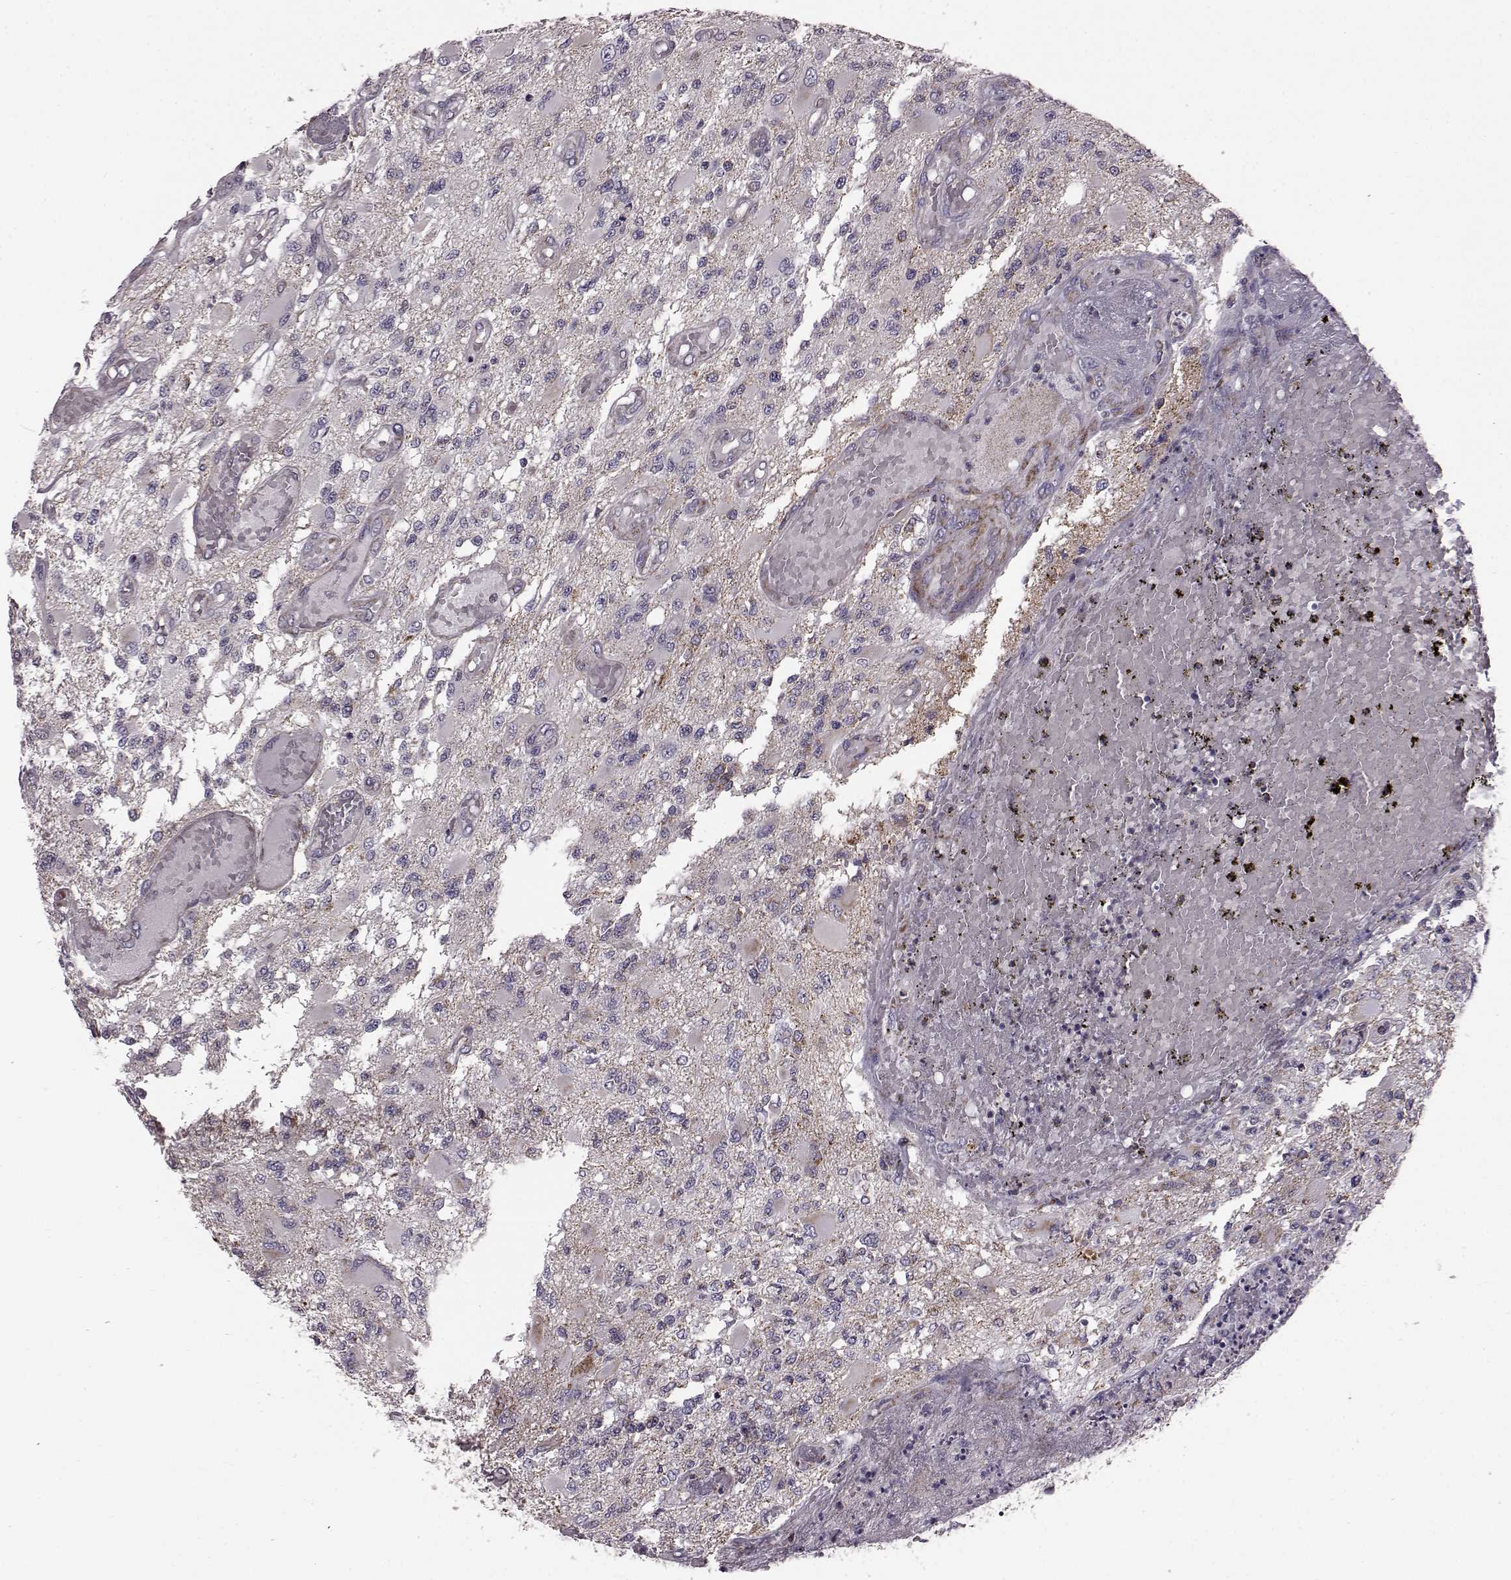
{"staining": {"intensity": "negative", "quantity": "none", "location": "none"}, "tissue": "glioma", "cell_type": "Tumor cells", "image_type": "cancer", "snomed": [{"axis": "morphology", "description": "Glioma, malignant, High grade"}, {"axis": "topography", "description": "Brain"}], "caption": "An image of human glioma is negative for staining in tumor cells.", "gene": "ATP5MF", "patient": {"sex": "female", "age": 63}}